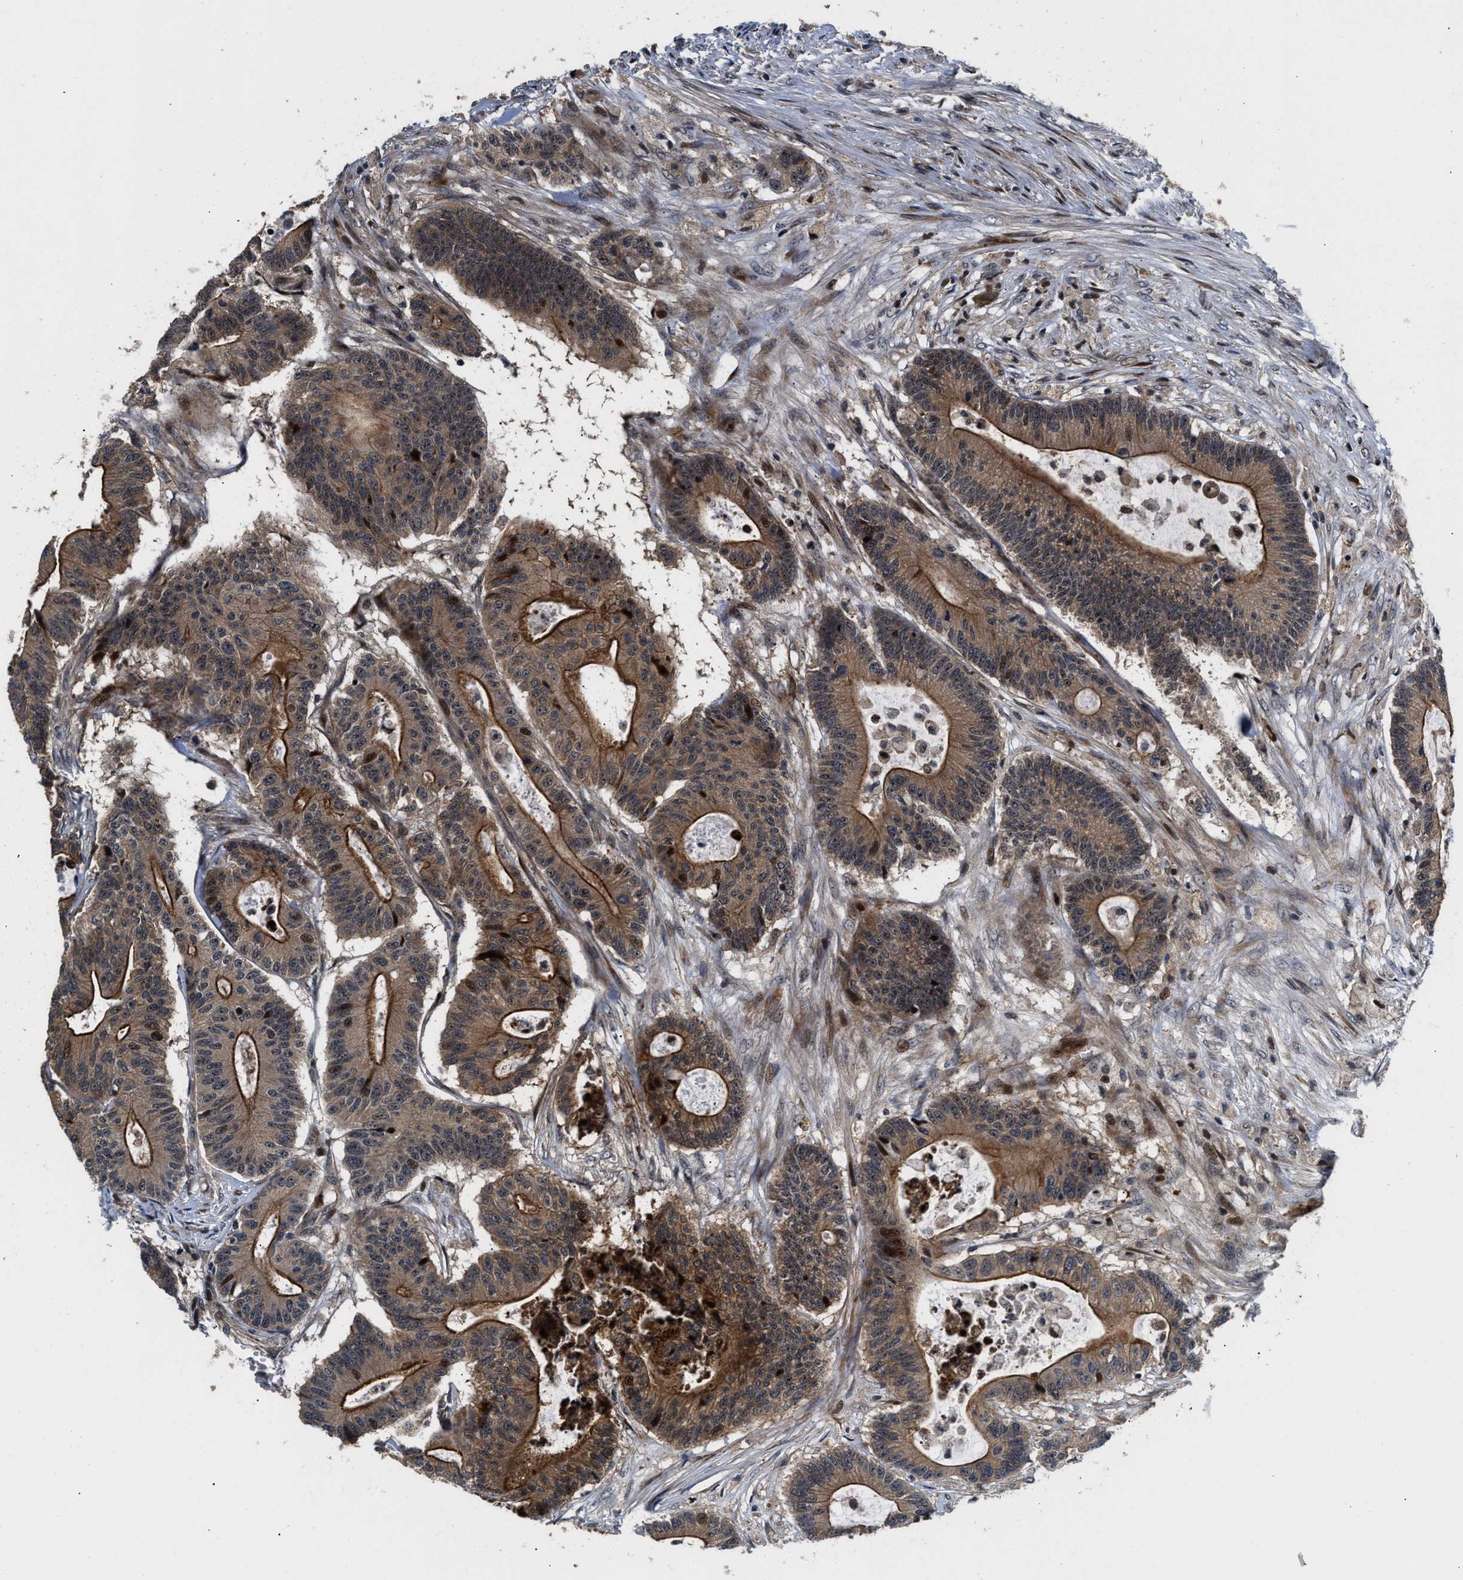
{"staining": {"intensity": "strong", "quantity": ">75%", "location": "cytoplasmic/membranous,nuclear"}, "tissue": "colorectal cancer", "cell_type": "Tumor cells", "image_type": "cancer", "snomed": [{"axis": "morphology", "description": "Adenocarcinoma, NOS"}, {"axis": "topography", "description": "Colon"}], "caption": "DAB (3,3'-diaminobenzidine) immunohistochemical staining of colorectal cancer (adenocarcinoma) exhibits strong cytoplasmic/membranous and nuclear protein positivity in approximately >75% of tumor cells.", "gene": "ALDH3A2", "patient": {"sex": "female", "age": 84}}